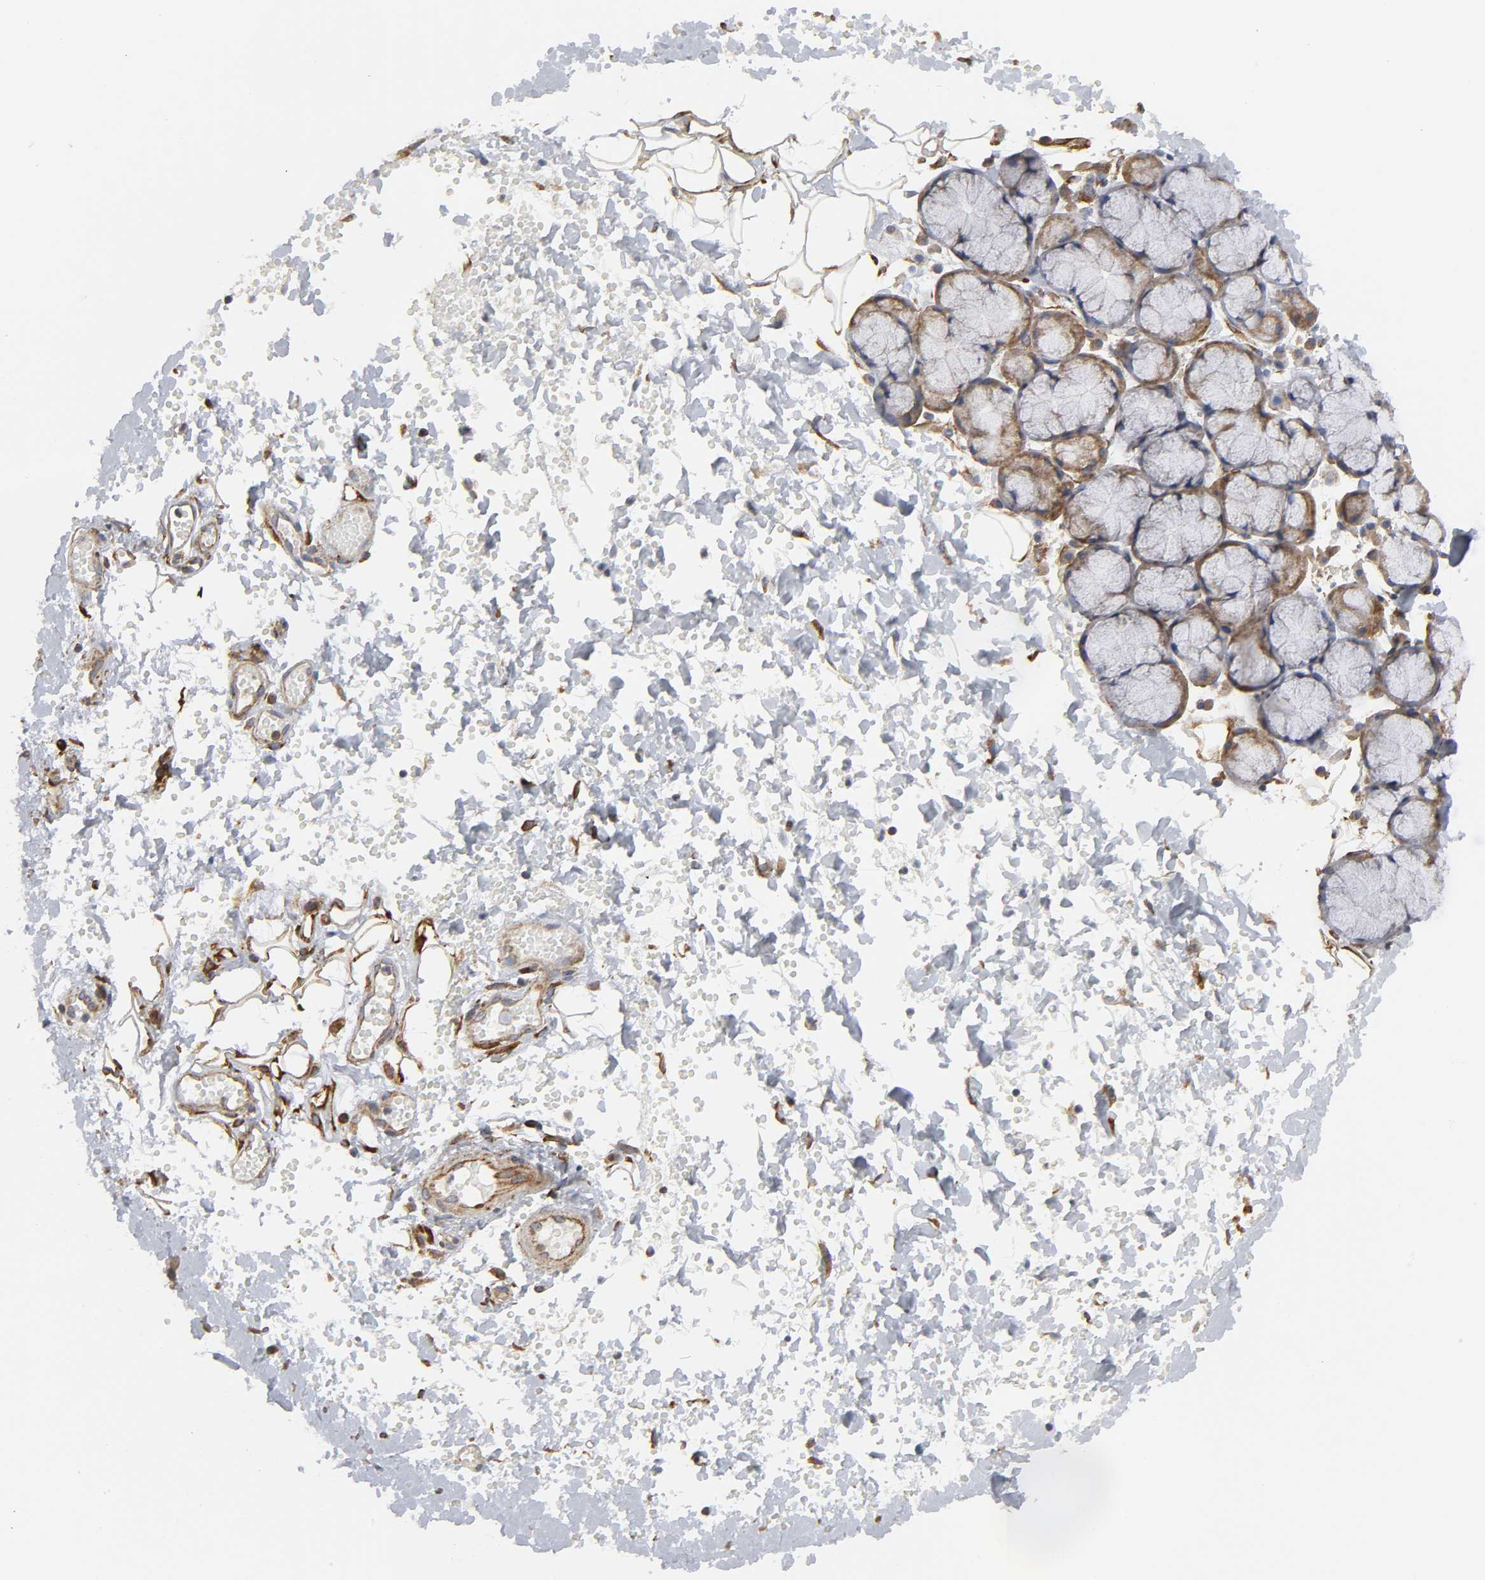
{"staining": {"intensity": "moderate", "quantity": ">75%", "location": "cytoplasmic/membranous"}, "tissue": "salivary gland", "cell_type": "Glandular cells", "image_type": "normal", "snomed": [{"axis": "morphology", "description": "Normal tissue, NOS"}, {"axis": "topography", "description": "Skeletal muscle"}, {"axis": "topography", "description": "Oral tissue"}, {"axis": "topography", "description": "Salivary gland"}, {"axis": "topography", "description": "Peripheral nerve tissue"}], "caption": "Brown immunohistochemical staining in unremarkable human salivary gland demonstrates moderate cytoplasmic/membranous staining in about >75% of glandular cells. (brown staining indicates protein expression, while blue staining denotes nuclei).", "gene": "POR", "patient": {"sex": "male", "age": 54}}